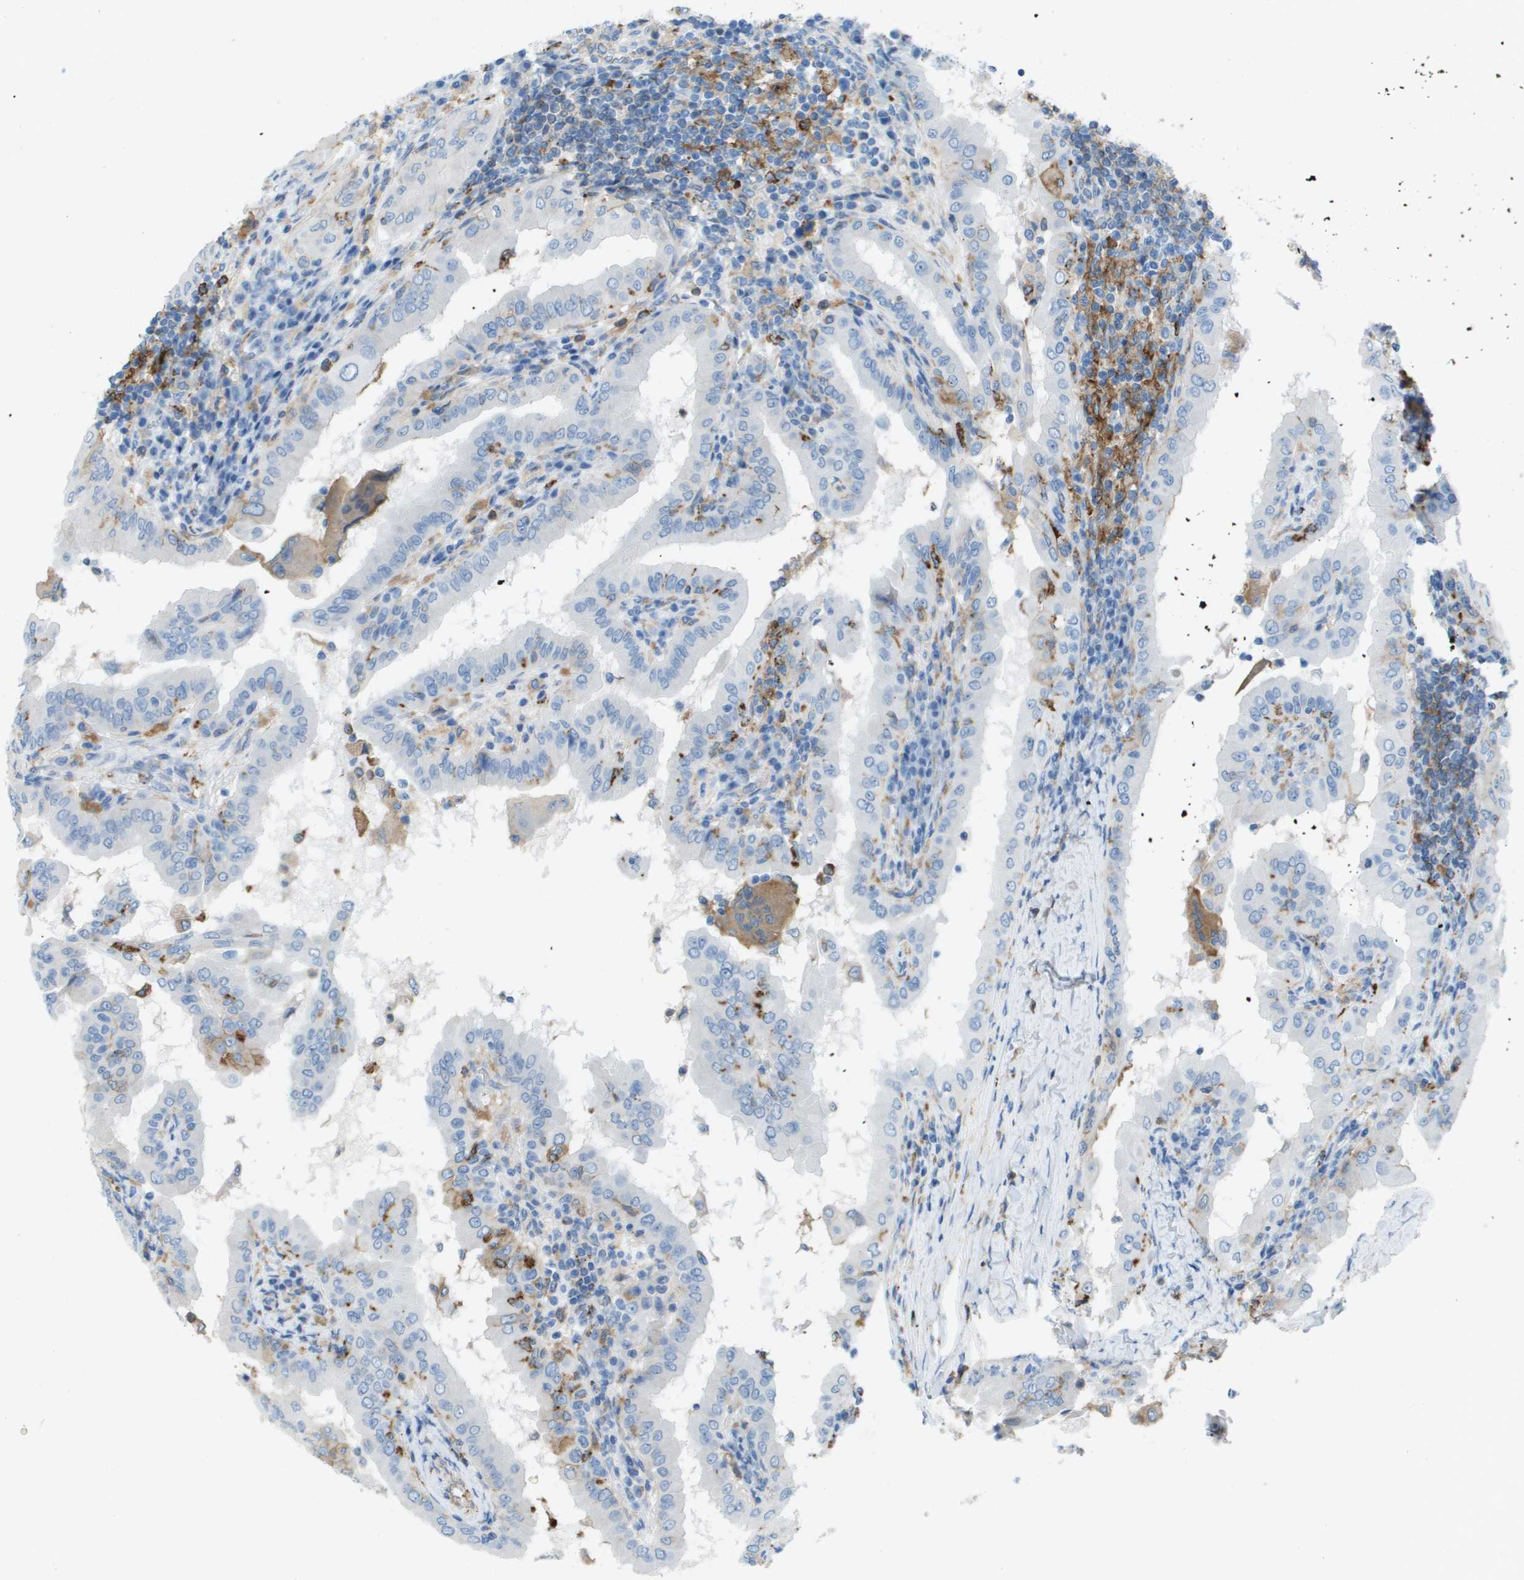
{"staining": {"intensity": "negative", "quantity": "none", "location": "none"}, "tissue": "thyroid cancer", "cell_type": "Tumor cells", "image_type": "cancer", "snomed": [{"axis": "morphology", "description": "Papillary adenocarcinoma, NOS"}, {"axis": "topography", "description": "Thyroid gland"}], "caption": "Tumor cells show no significant expression in thyroid cancer (papillary adenocarcinoma).", "gene": "ZBTB43", "patient": {"sex": "male", "age": 33}}